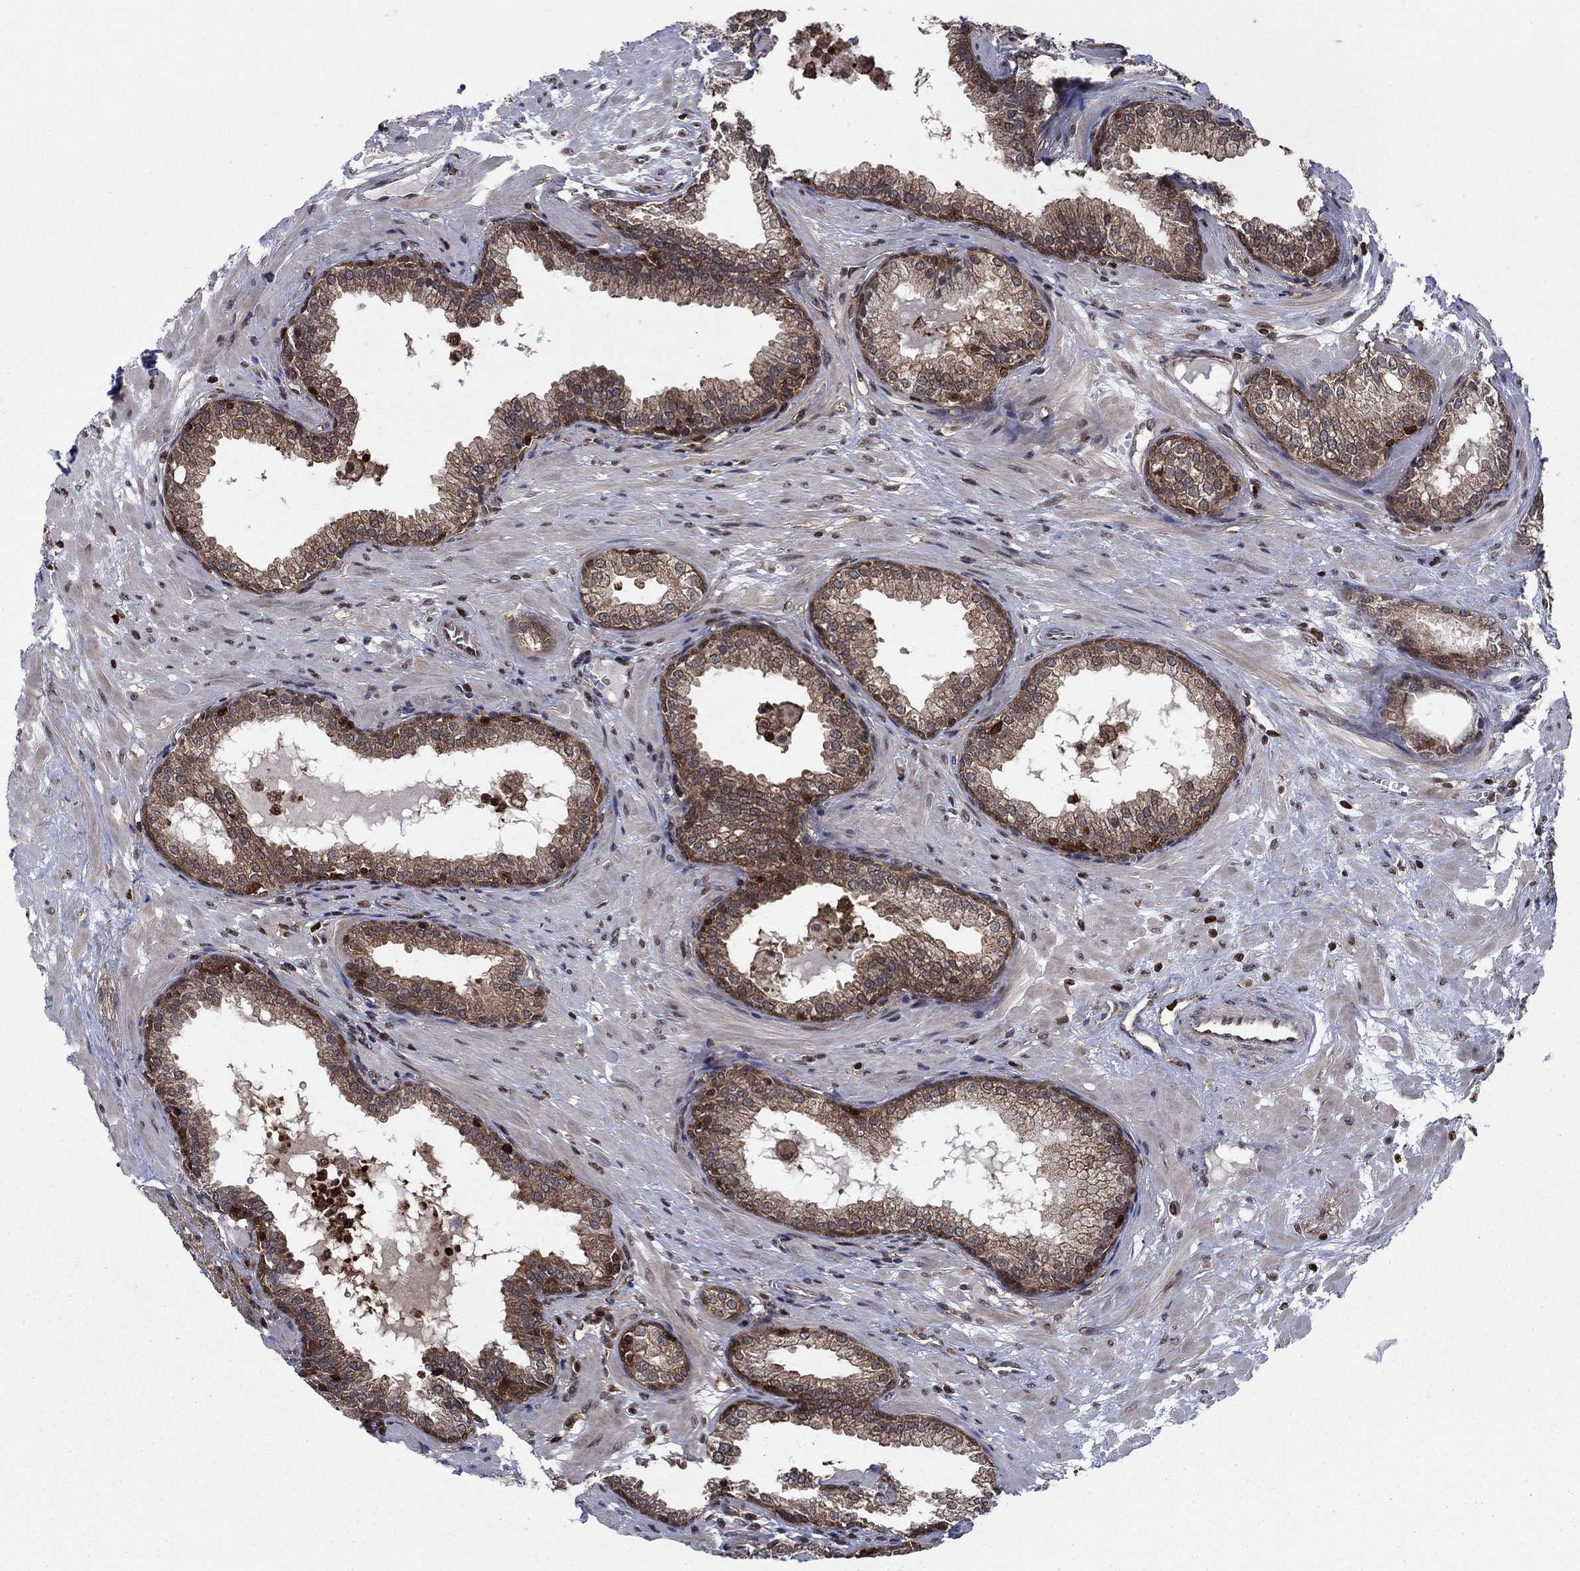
{"staining": {"intensity": "moderate", "quantity": "25%-75%", "location": "cytoplasmic/membranous"}, "tissue": "prostate", "cell_type": "Glandular cells", "image_type": "normal", "snomed": [{"axis": "morphology", "description": "Normal tissue, NOS"}, {"axis": "topography", "description": "Prostate"}], "caption": "Protein analysis of benign prostate demonstrates moderate cytoplasmic/membranous positivity in about 25%-75% of glandular cells. The protein is stained brown, and the nuclei are stained in blue (DAB IHC with brightfield microscopy, high magnification).", "gene": "CACYBP", "patient": {"sex": "male", "age": 64}}